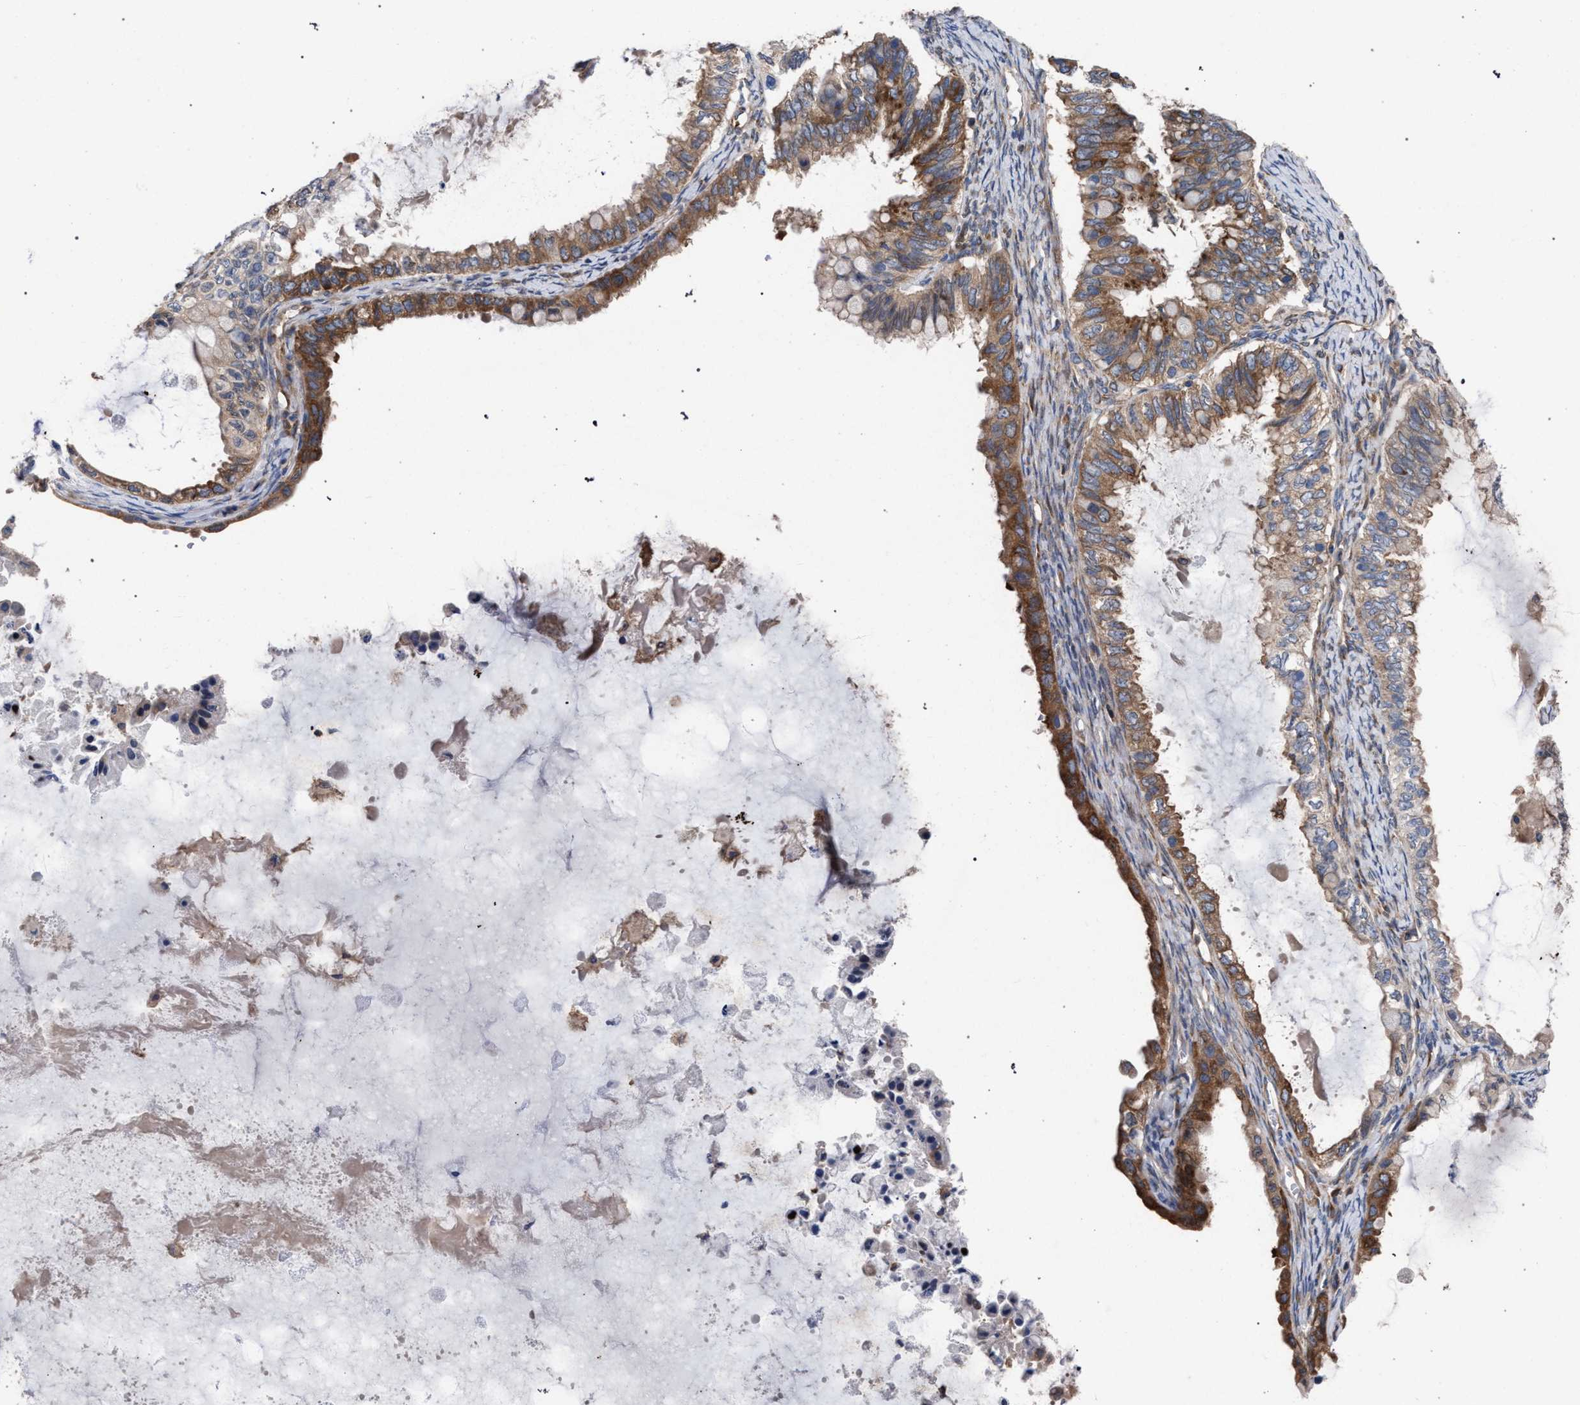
{"staining": {"intensity": "moderate", "quantity": ">75%", "location": "cytoplasmic/membranous"}, "tissue": "ovarian cancer", "cell_type": "Tumor cells", "image_type": "cancer", "snomed": [{"axis": "morphology", "description": "Cystadenocarcinoma, mucinous, NOS"}, {"axis": "topography", "description": "Ovary"}], "caption": "Immunohistochemistry staining of ovarian cancer (mucinous cystadenocarcinoma), which displays medium levels of moderate cytoplasmic/membranous positivity in about >75% of tumor cells indicating moderate cytoplasmic/membranous protein expression. The staining was performed using DAB (brown) for protein detection and nuclei were counterstained in hematoxylin (blue).", "gene": "CDR2L", "patient": {"sex": "female", "age": 80}}